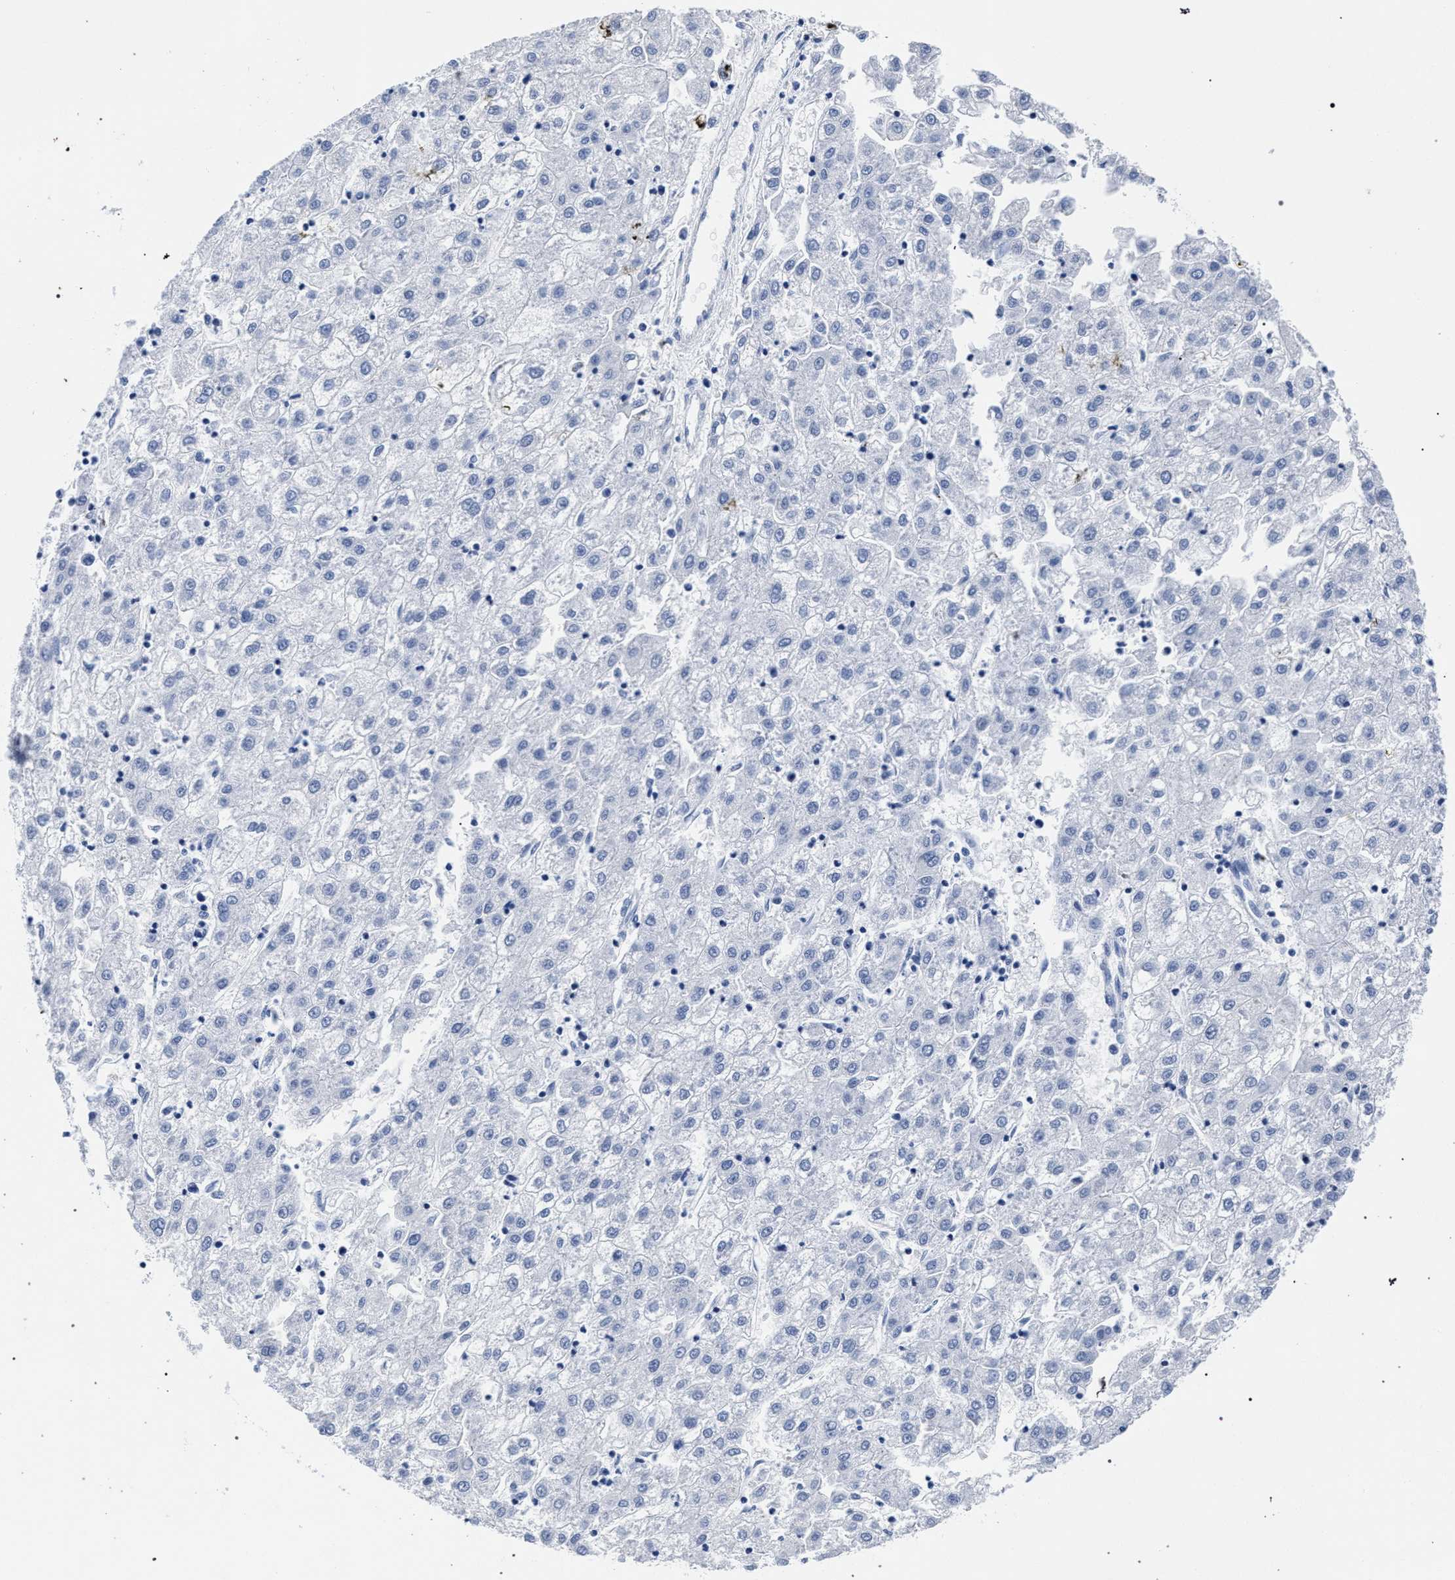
{"staining": {"intensity": "negative", "quantity": "none", "location": "none"}, "tissue": "liver cancer", "cell_type": "Tumor cells", "image_type": "cancer", "snomed": [{"axis": "morphology", "description": "Carcinoma, Hepatocellular, NOS"}, {"axis": "topography", "description": "Liver"}], "caption": "IHC micrograph of neoplastic tissue: liver cancer (hepatocellular carcinoma) stained with DAB displays no significant protein expression in tumor cells.", "gene": "AKAP4", "patient": {"sex": "male", "age": 72}}